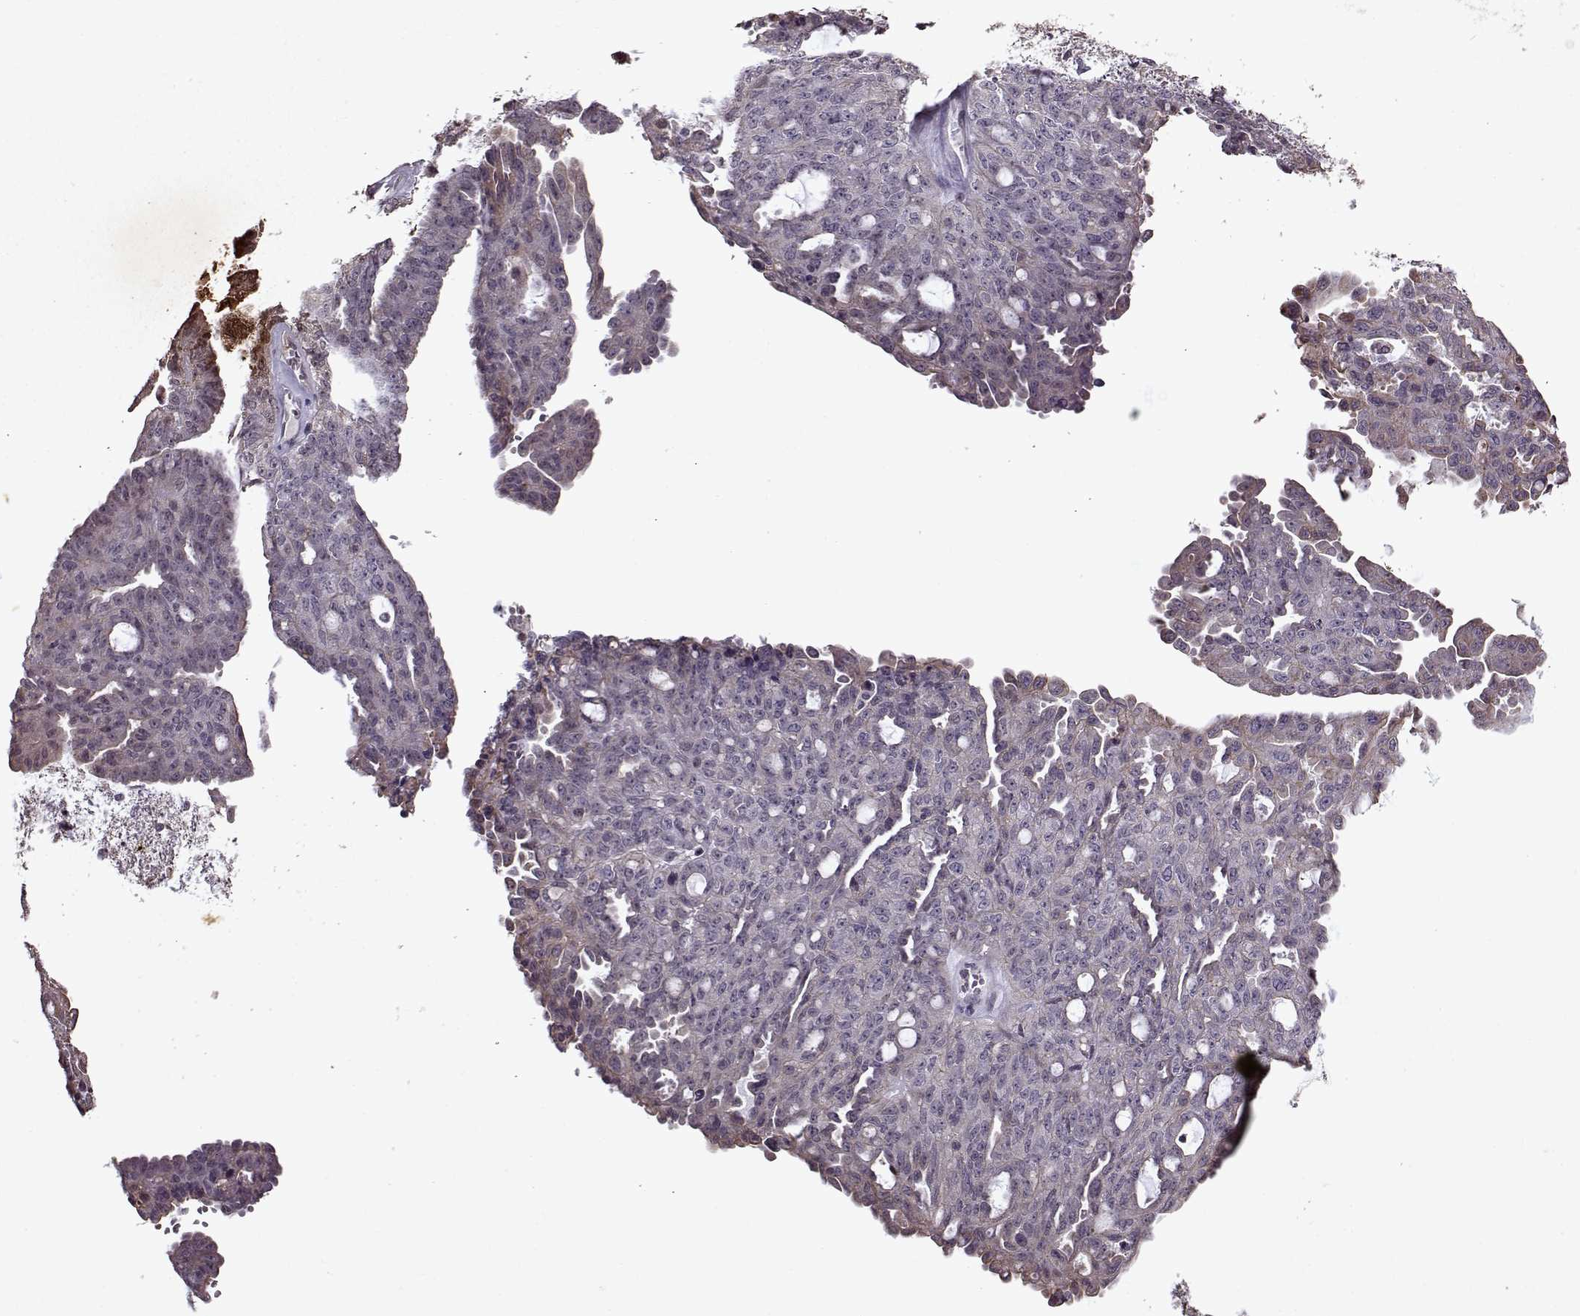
{"staining": {"intensity": "negative", "quantity": "none", "location": "none"}, "tissue": "ovarian cancer", "cell_type": "Tumor cells", "image_type": "cancer", "snomed": [{"axis": "morphology", "description": "Cystadenocarcinoma, serous, NOS"}, {"axis": "topography", "description": "Ovary"}], "caption": "Human ovarian cancer (serous cystadenocarcinoma) stained for a protein using immunohistochemistry (IHC) shows no staining in tumor cells.", "gene": "KRT9", "patient": {"sex": "female", "age": 71}}